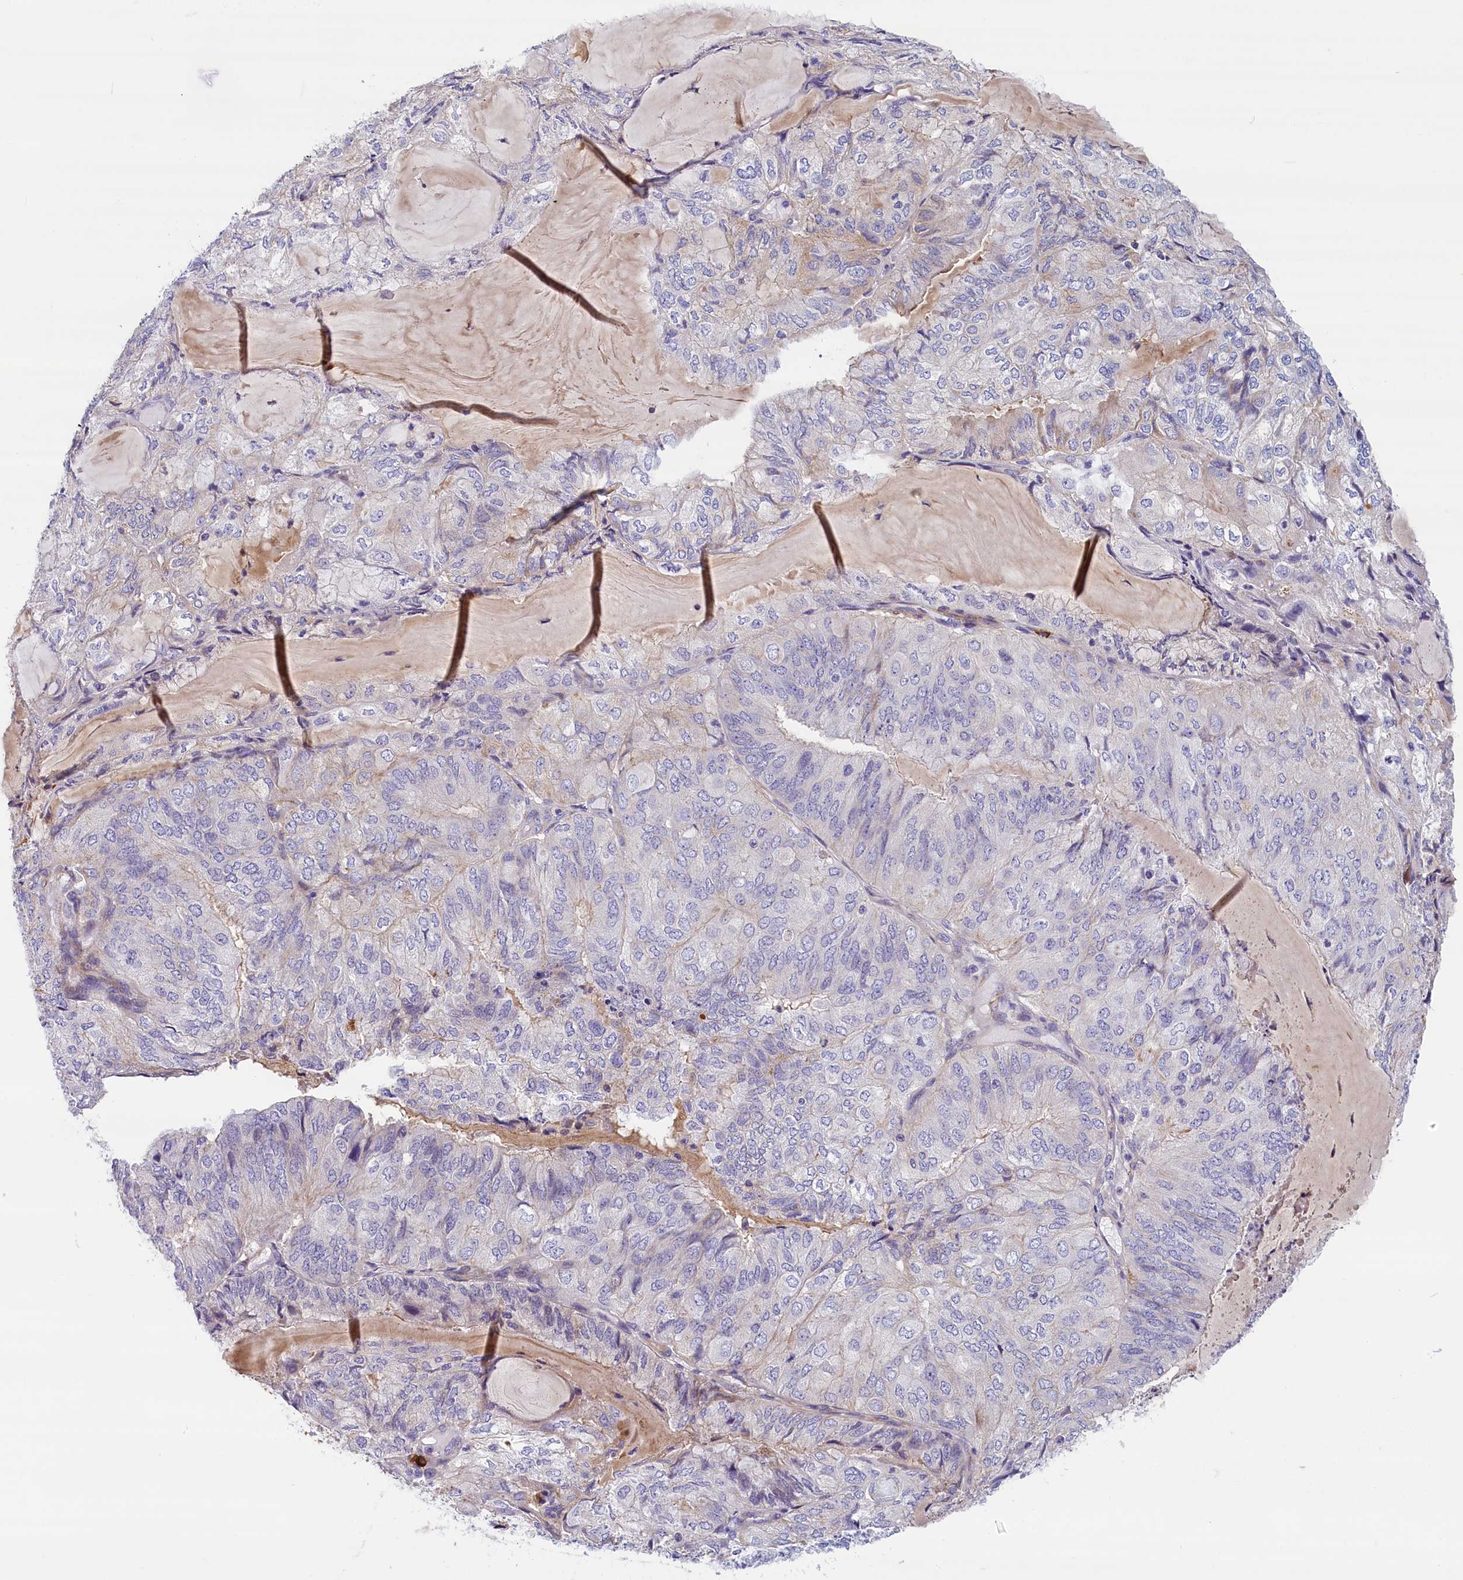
{"staining": {"intensity": "negative", "quantity": "none", "location": "none"}, "tissue": "endometrial cancer", "cell_type": "Tumor cells", "image_type": "cancer", "snomed": [{"axis": "morphology", "description": "Adenocarcinoma, NOS"}, {"axis": "topography", "description": "Endometrium"}], "caption": "DAB (3,3'-diaminobenzidine) immunohistochemical staining of endometrial cancer (adenocarcinoma) reveals no significant positivity in tumor cells. (DAB (3,3'-diaminobenzidine) IHC visualized using brightfield microscopy, high magnification).", "gene": "BCL2L13", "patient": {"sex": "female", "age": 81}}